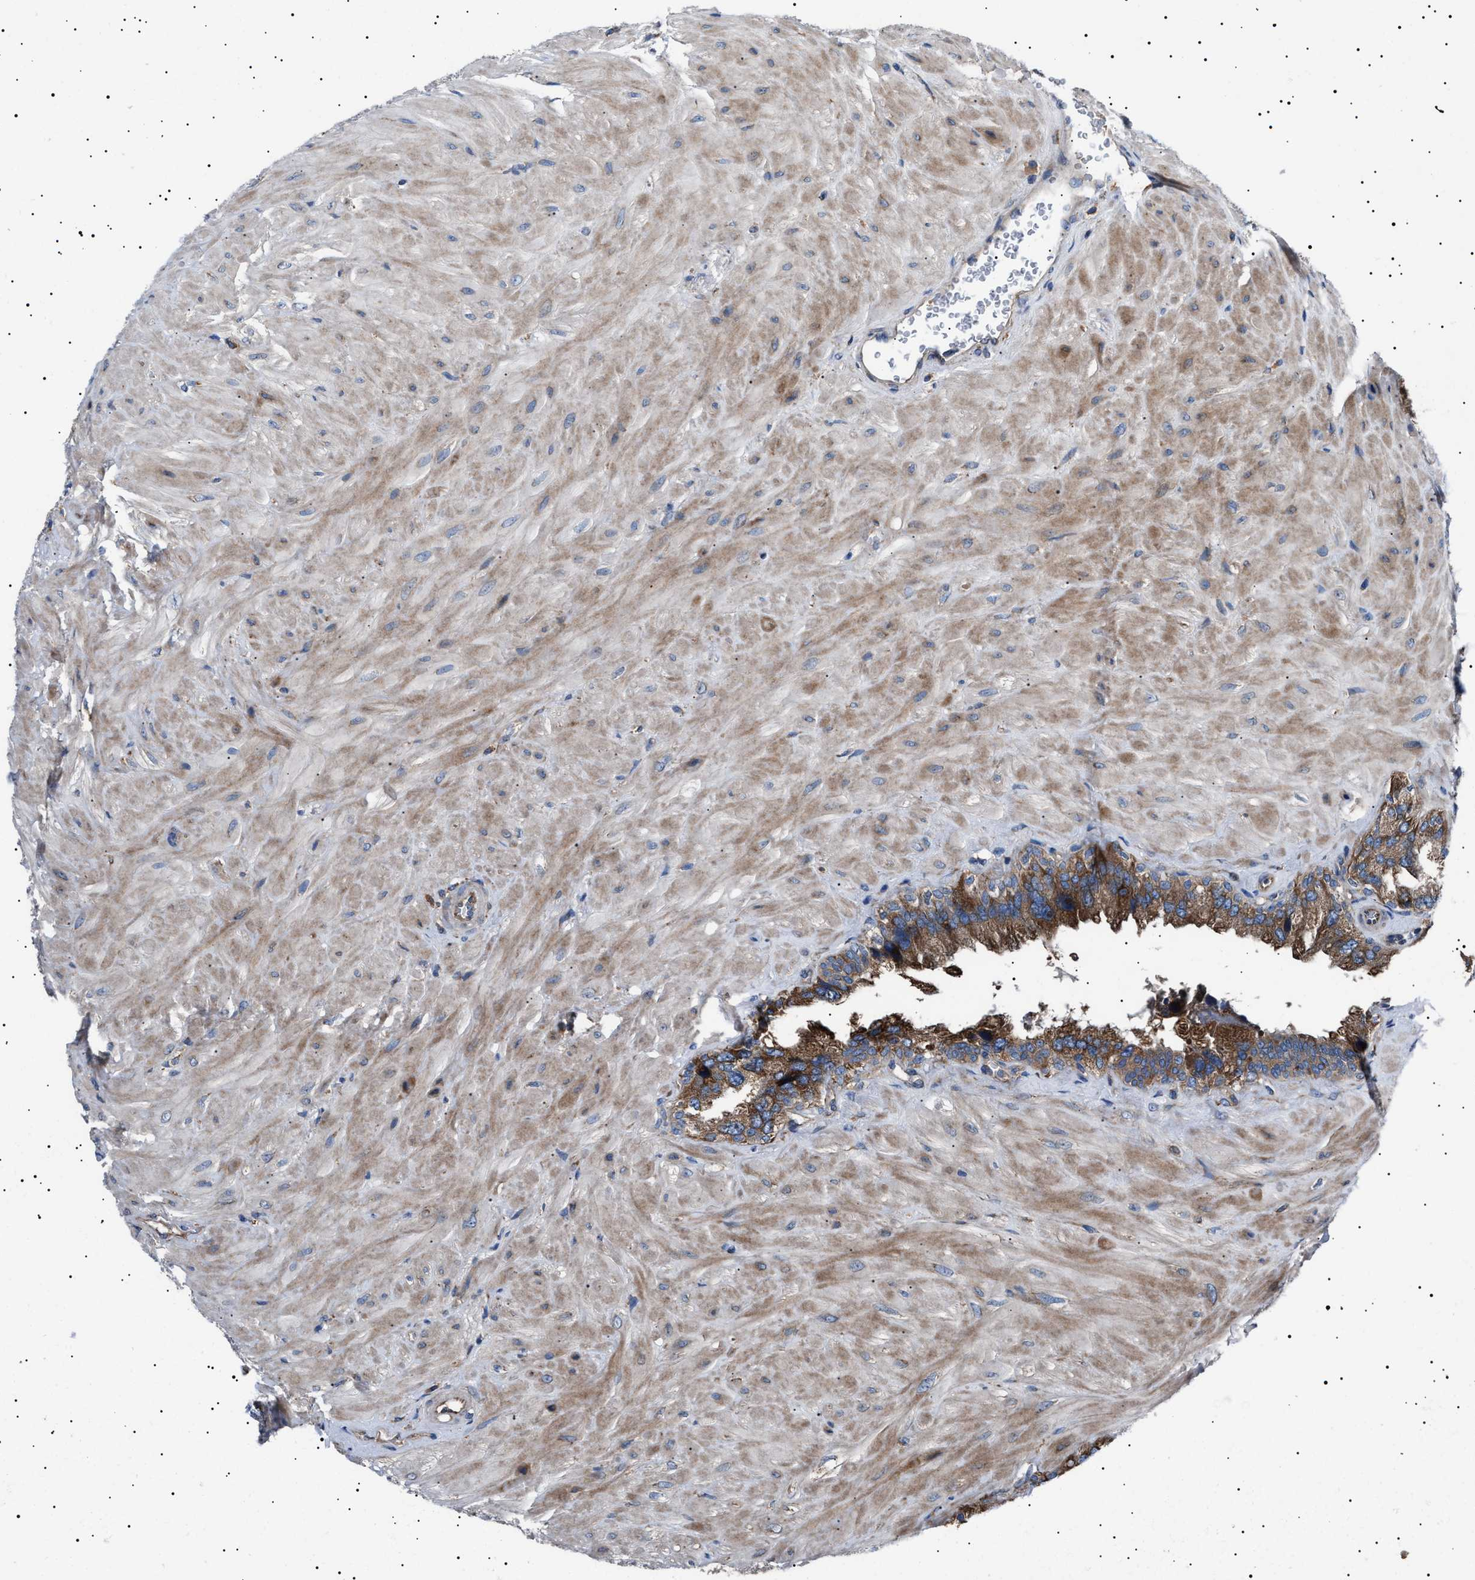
{"staining": {"intensity": "moderate", "quantity": ">75%", "location": "cytoplasmic/membranous"}, "tissue": "seminal vesicle", "cell_type": "Glandular cells", "image_type": "normal", "snomed": [{"axis": "morphology", "description": "Normal tissue, NOS"}, {"axis": "topography", "description": "Prostate"}, {"axis": "topography", "description": "Seminal veicle"}], "caption": "Glandular cells demonstrate medium levels of moderate cytoplasmic/membranous expression in about >75% of cells in normal human seminal vesicle.", "gene": "TOP1MT", "patient": {"sex": "male", "age": 51}}